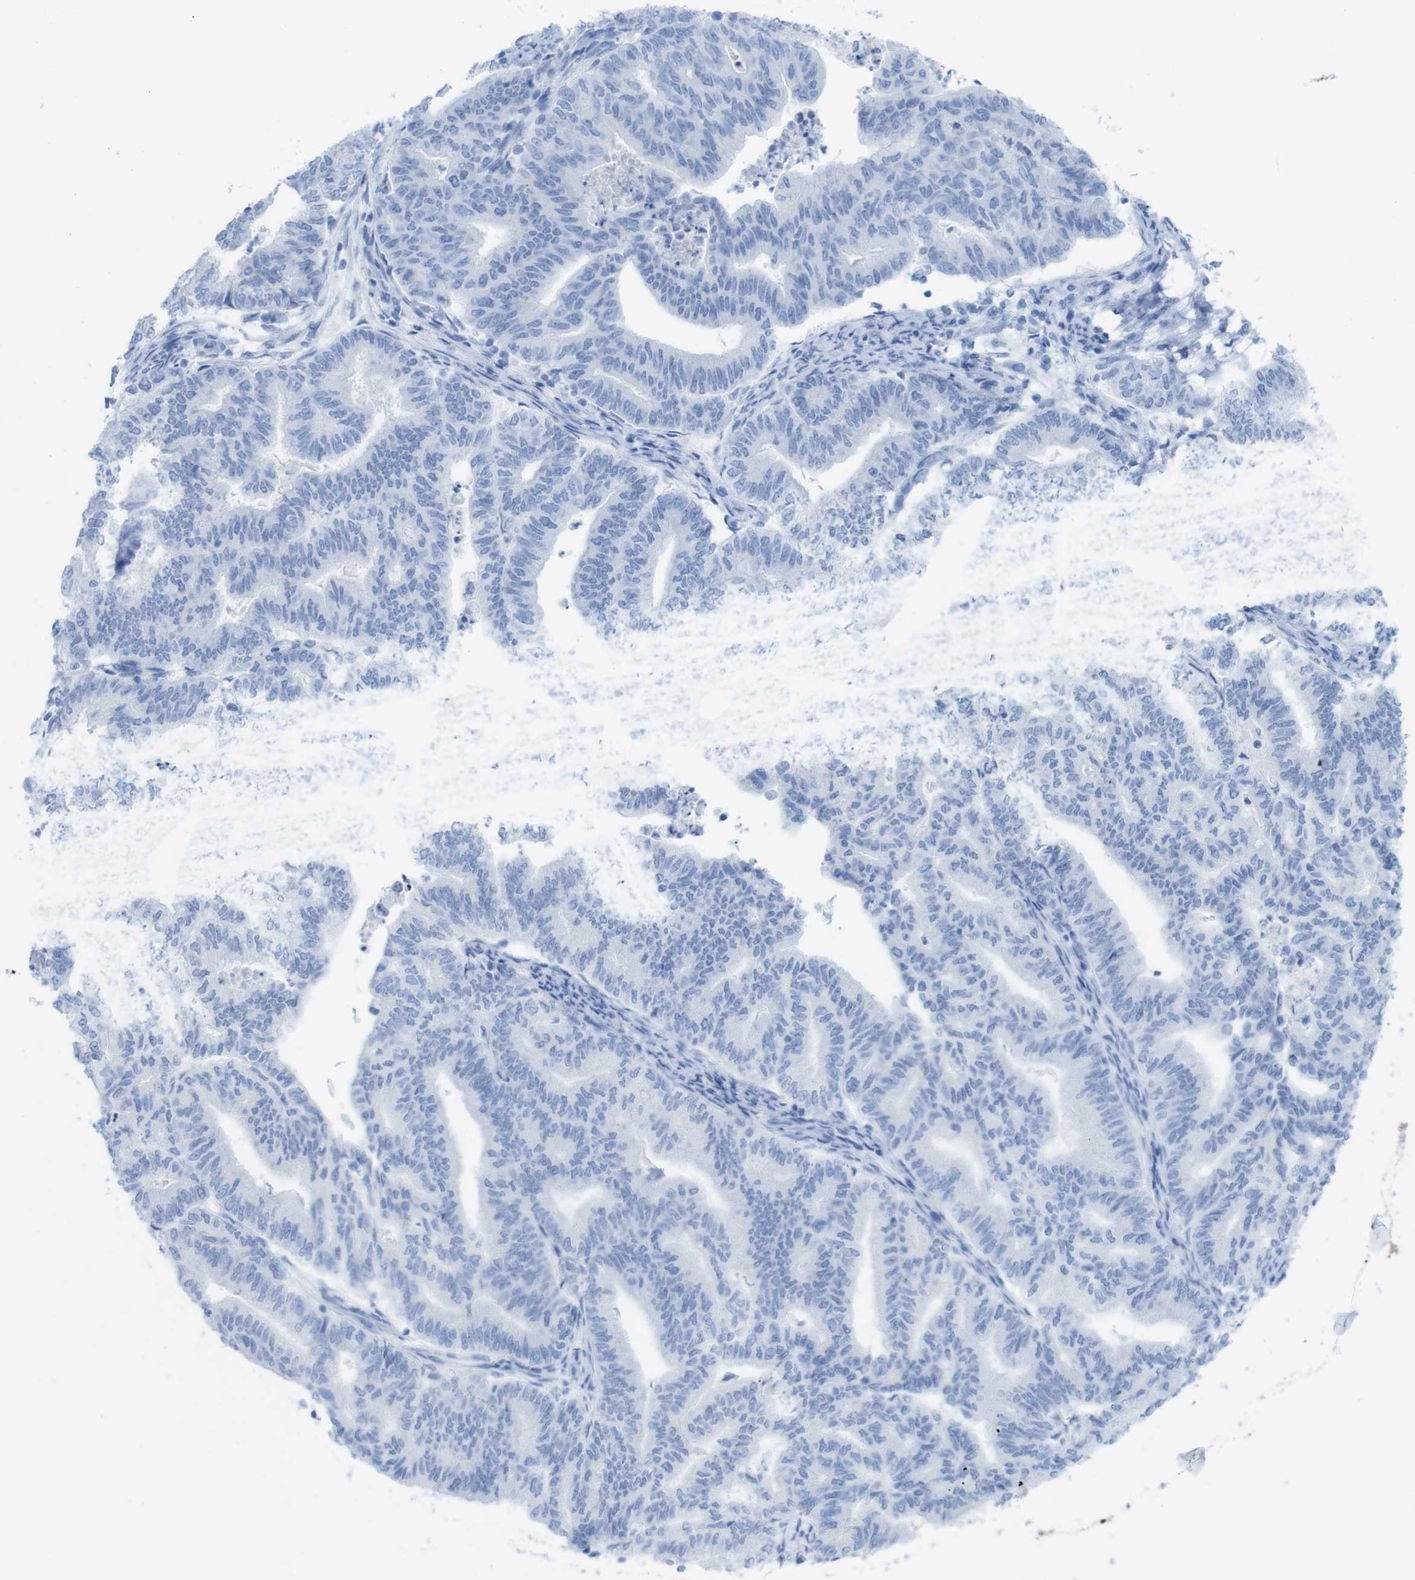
{"staining": {"intensity": "negative", "quantity": "none", "location": "none"}, "tissue": "endometrial cancer", "cell_type": "Tumor cells", "image_type": "cancer", "snomed": [{"axis": "morphology", "description": "Adenocarcinoma, NOS"}, {"axis": "topography", "description": "Endometrium"}], "caption": "Human endometrial cancer (adenocarcinoma) stained for a protein using immunohistochemistry reveals no expression in tumor cells.", "gene": "MYH7", "patient": {"sex": "female", "age": 79}}